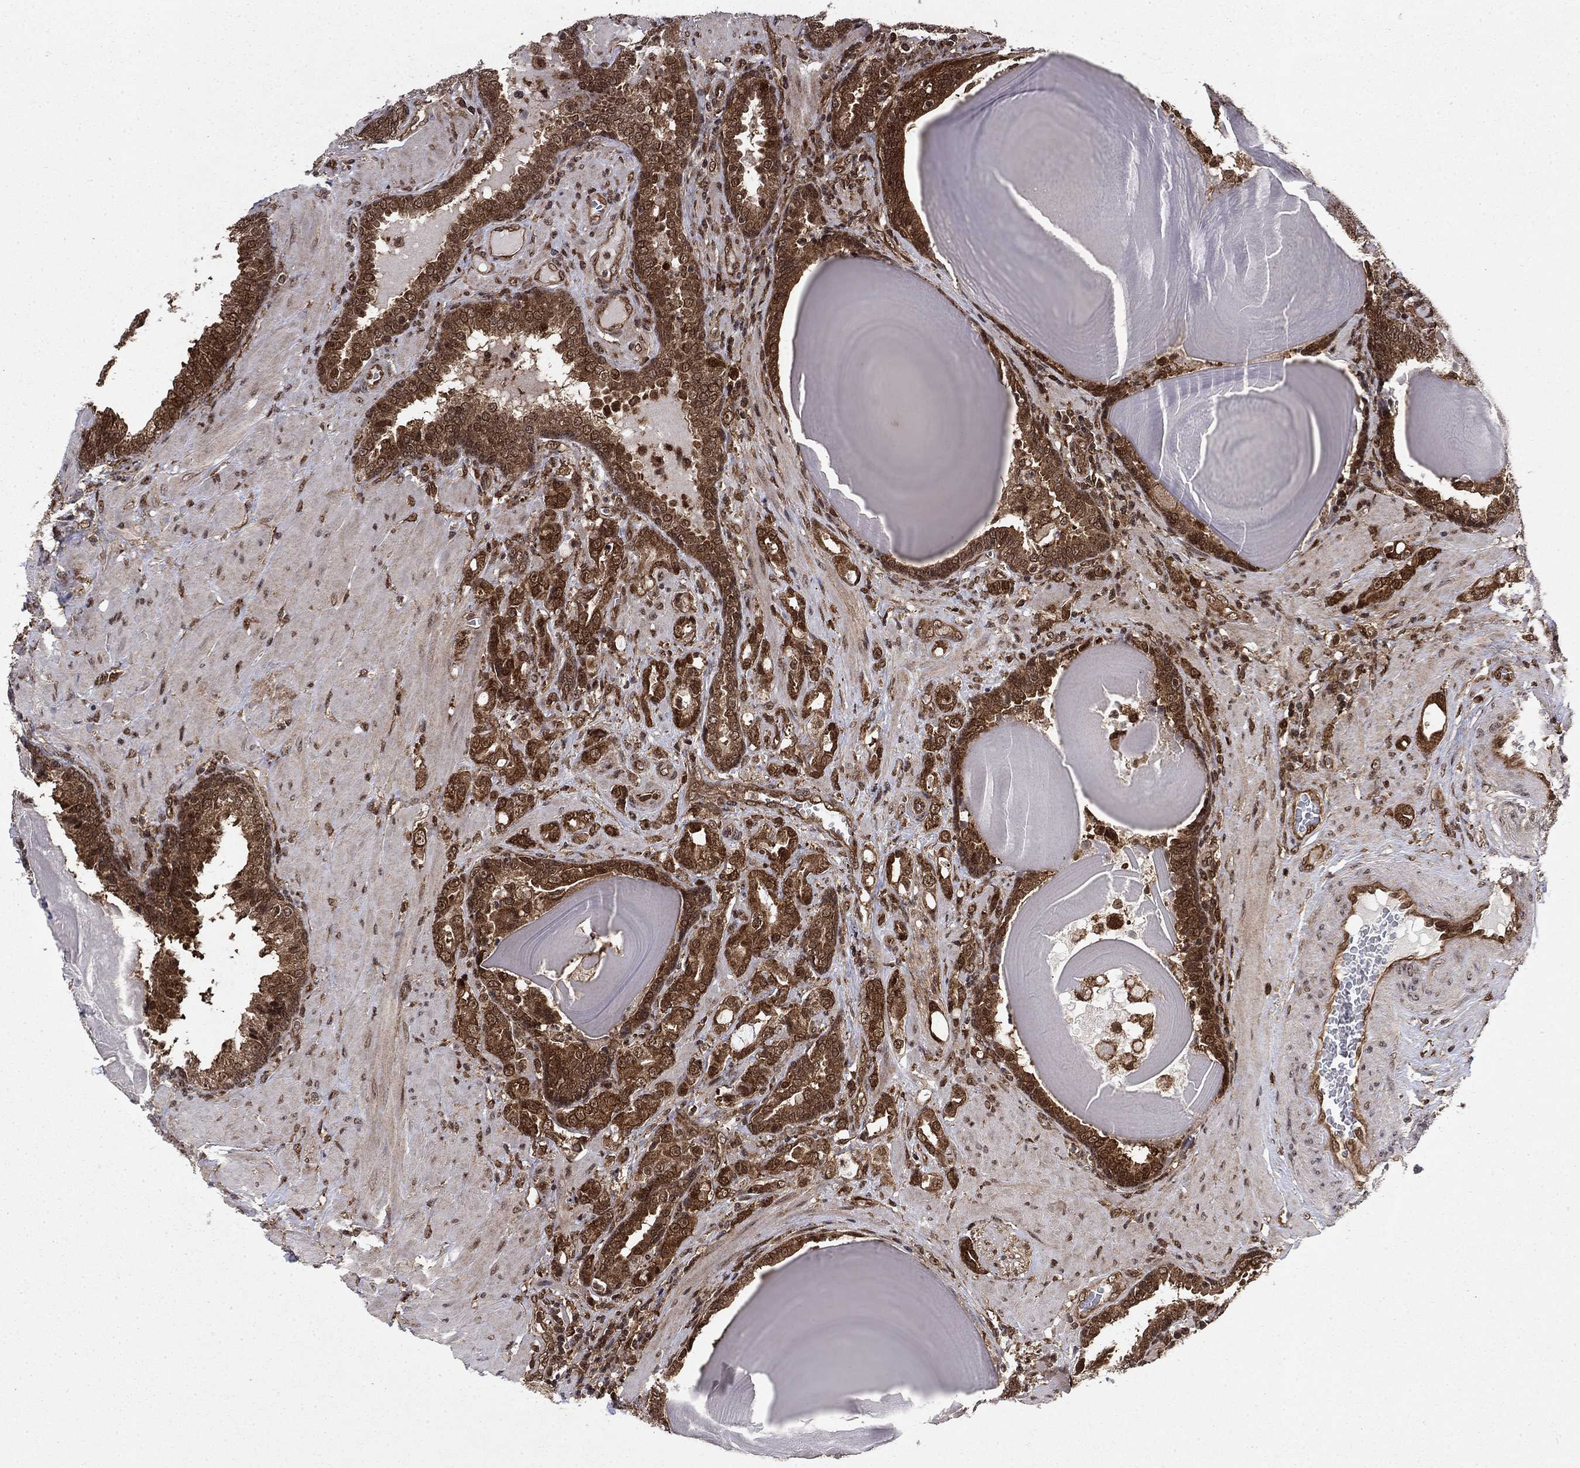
{"staining": {"intensity": "strong", "quantity": ">75%", "location": "cytoplasmic/membranous"}, "tissue": "prostate cancer", "cell_type": "Tumor cells", "image_type": "cancer", "snomed": [{"axis": "morphology", "description": "Adenocarcinoma, NOS"}, {"axis": "topography", "description": "Prostate"}], "caption": "This is a micrograph of immunohistochemistry staining of prostate adenocarcinoma, which shows strong positivity in the cytoplasmic/membranous of tumor cells.", "gene": "DNAJA1", "patient": {"sex": "male", "age": 57}}